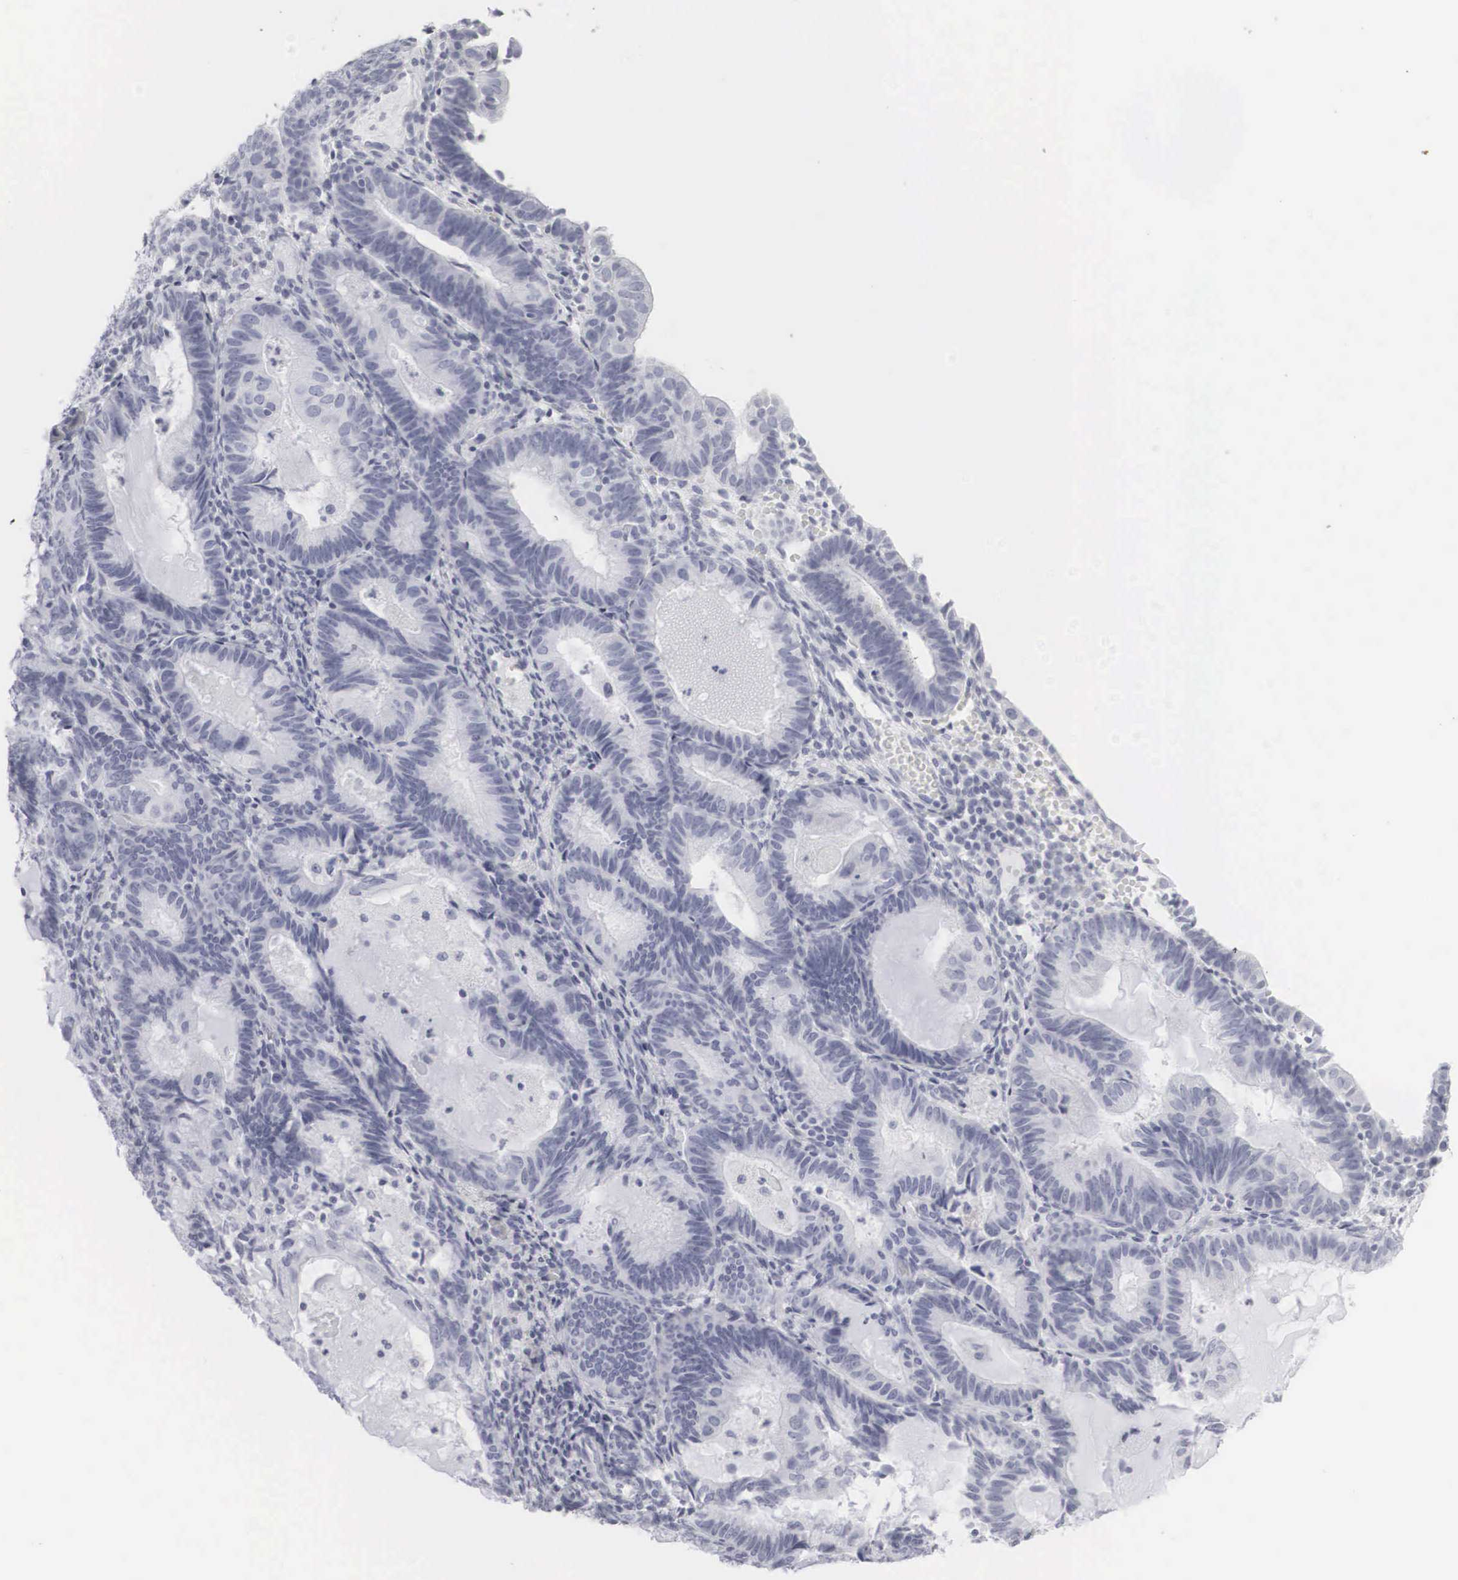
{"staining": {"intensity": "negative", "quantity": "none", "location": "none"}, "tissue": "endometrial cancer", "cell_type": "Tumor cells", "image_type": "cancer", "snomed": [{"axis": "morphology", "description": "Adenocarcinoma, NOS"}, {"axis": "topography", "description": "Endometrium"}], "caption": "Tumor cells are negative for brown protein staining in endometrial adenocarcinoma. (Immunohistochemistry (ihc), brightfield microscopy, high magnification).", "gene": "KRT14", "patient": {"sex": "female", "age": 63}}